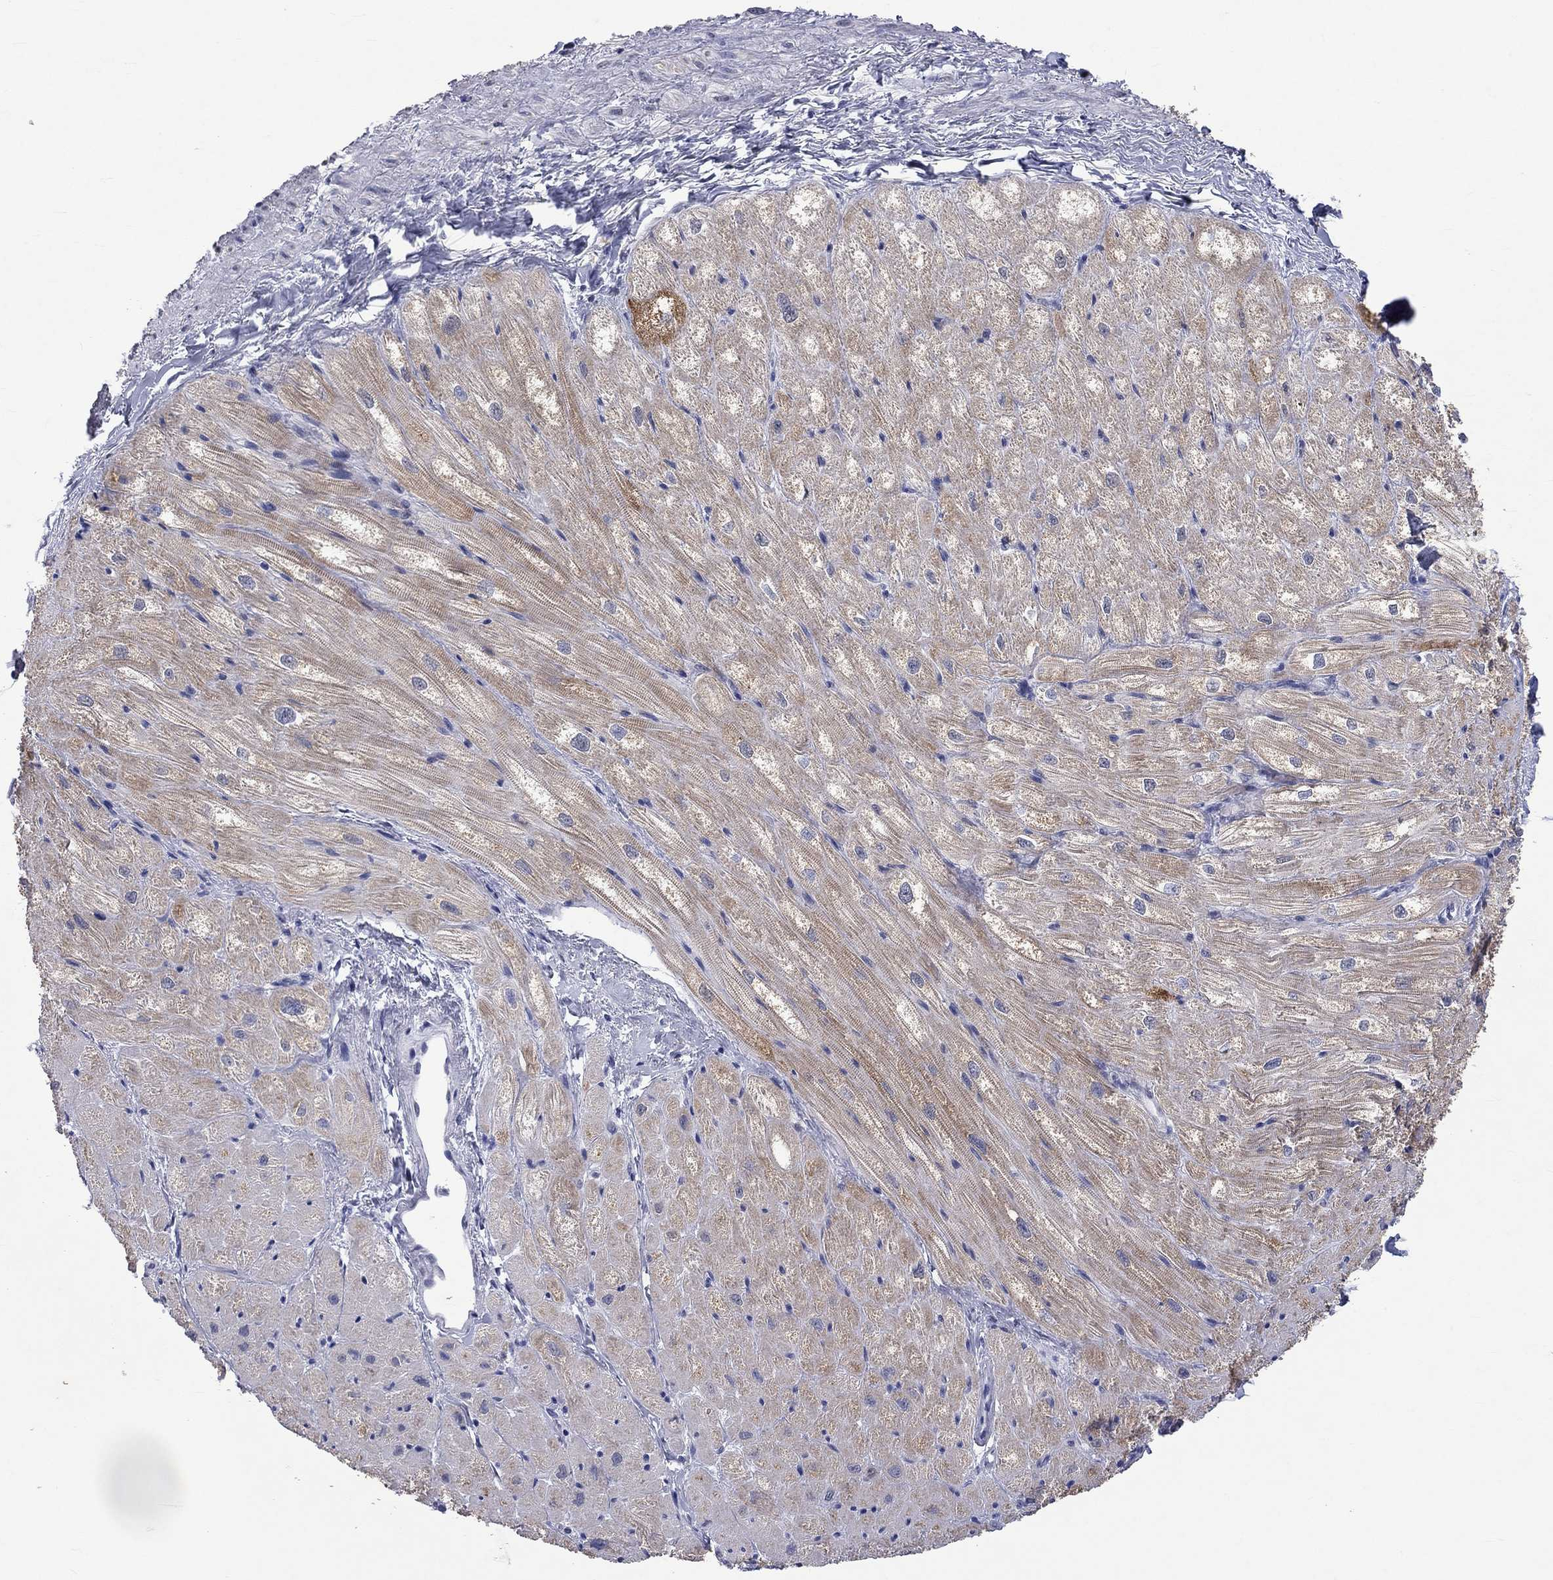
{"staining": {"intensity": "strong", "quantity": "25%-75%", "location": "cytoplasmic/membranous"}, "tissue": "heart muscle", "cell_type": "Cardiomyocytes", "image_type": "normal", "snomed": [{"axis": "morphology", "description": "Normal tissue, NOS"}, {"axis": "topography", "description": "Heart"}], "caption": "Protein staining of unremarkable heart muscle shows strong cytoplasmic/membranous staining in approximately 25%-75% of cardiomyocytes.", "gene": "TMEM143", "patient": {"sex": "male", "age": 57}}